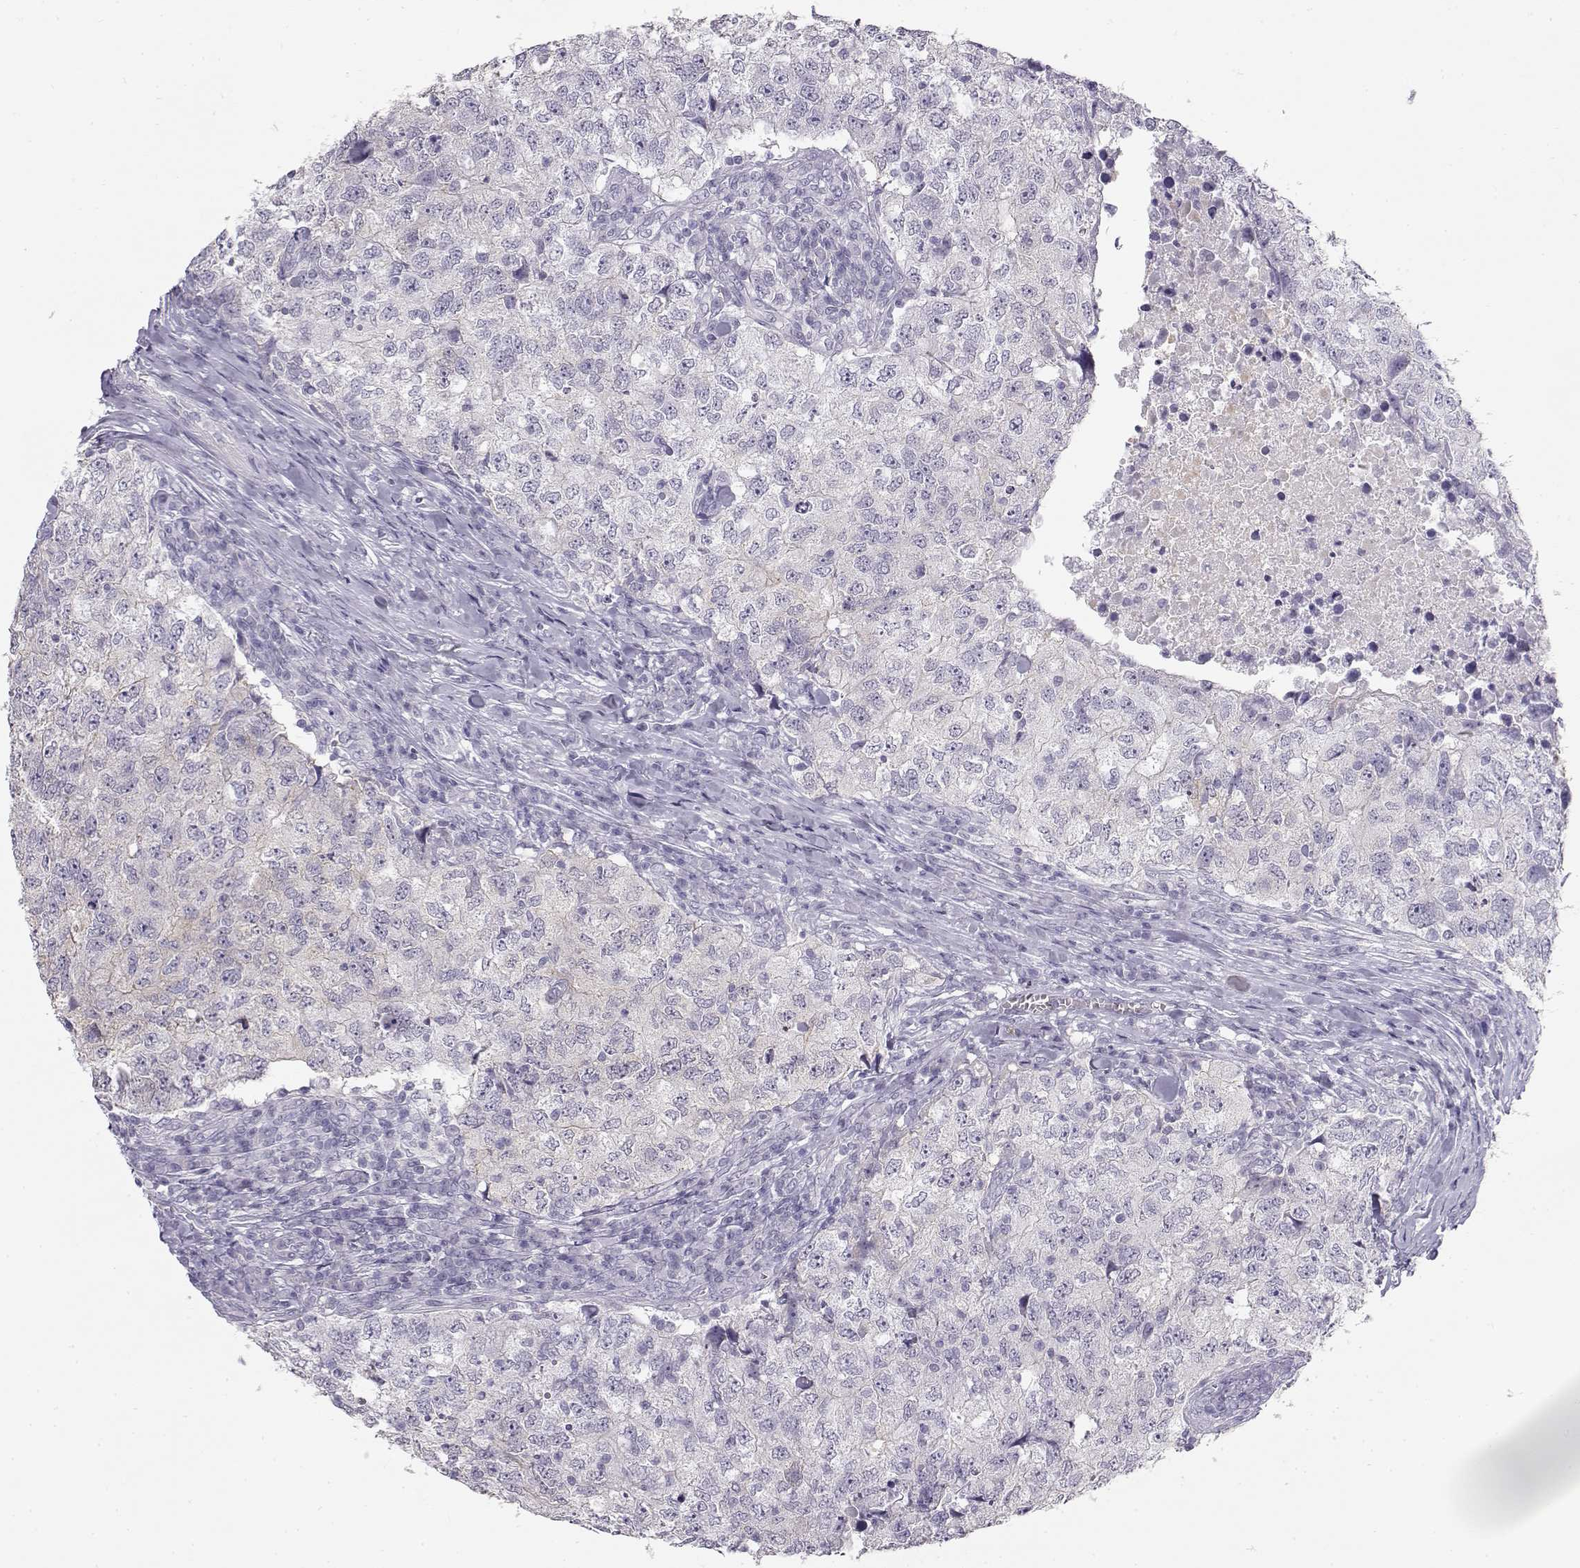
{"staining": {"intensity": "negative", "quantity": "none", "location": "none"}, "tissue": "breast cancer", "cell_type": "Tumor cells", "image_type": "cancer", "snomed": [{"axis": "morphology", "description": "Duct carcinoma"}, {"axis": "topography", "description": "Breast"}], "caption": "Breast cancer (invasive ductal carcinoma) was stained to show a protein in brown. There is no significant expression in tumor cells.", "gene": "NUTM1", "patient": {"sex": "female", "age": 30}}